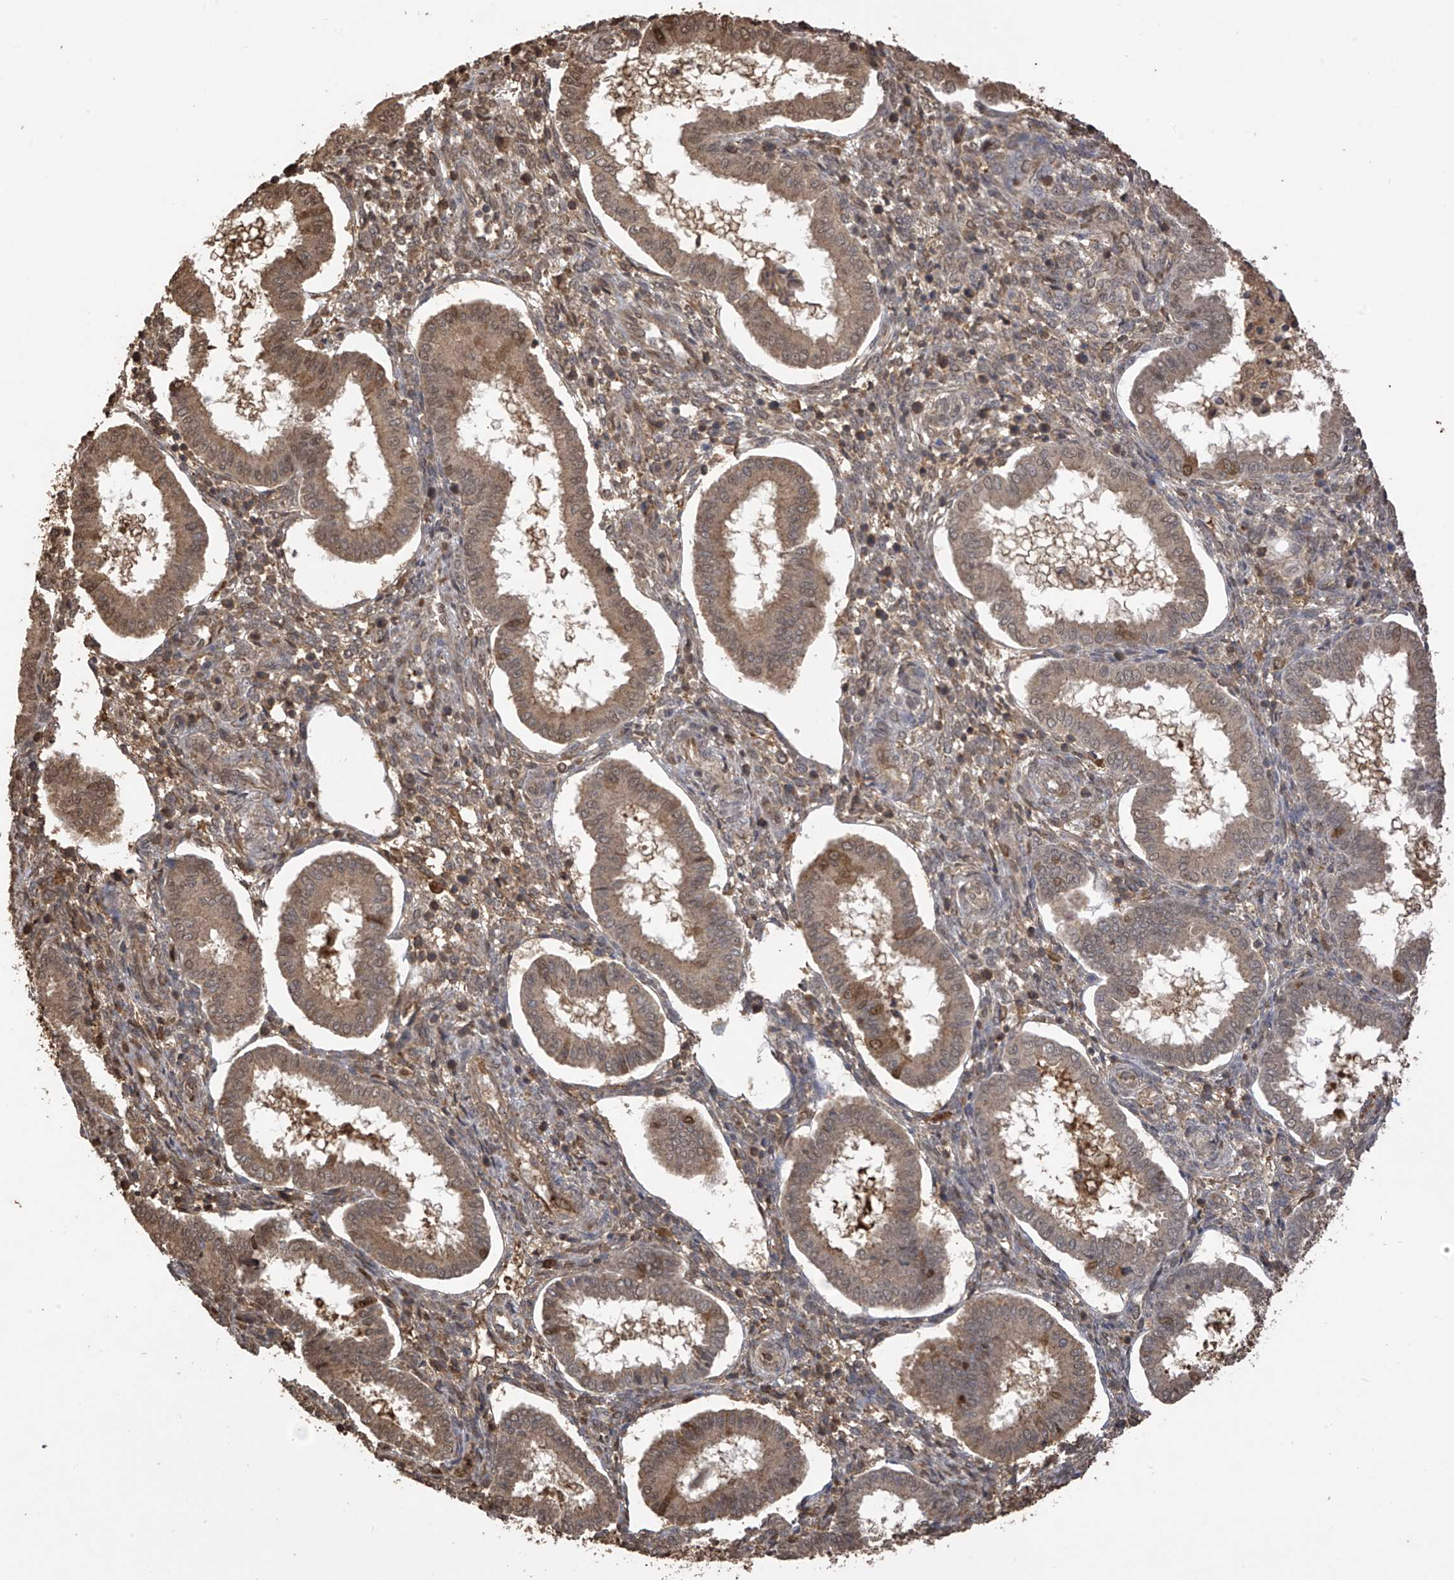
{"staining": {"intensity": "weak", "quantity": "25%-75%", "location": "cytoplasmic/membranous"}, "tissue": "endometrium", "cell_type": "Cells in endometrial stroma", "image_type": "normal", "snomed": [{"axis": "morphology", "description": "Normal tissue, NOS"}, {"axis": "topography", "description": "Endometrium"}], "caption": "IHC of benign endometrium demonstrates low levels of weak cytoplasmic/membranous expression in about 25%-75% of cells in endometrial stroma. (DAB IHC, brown staining for protein, blue staining for nuclei).", "gene": "PNPT1", "patient": {"sex": "female", "age": 24}}